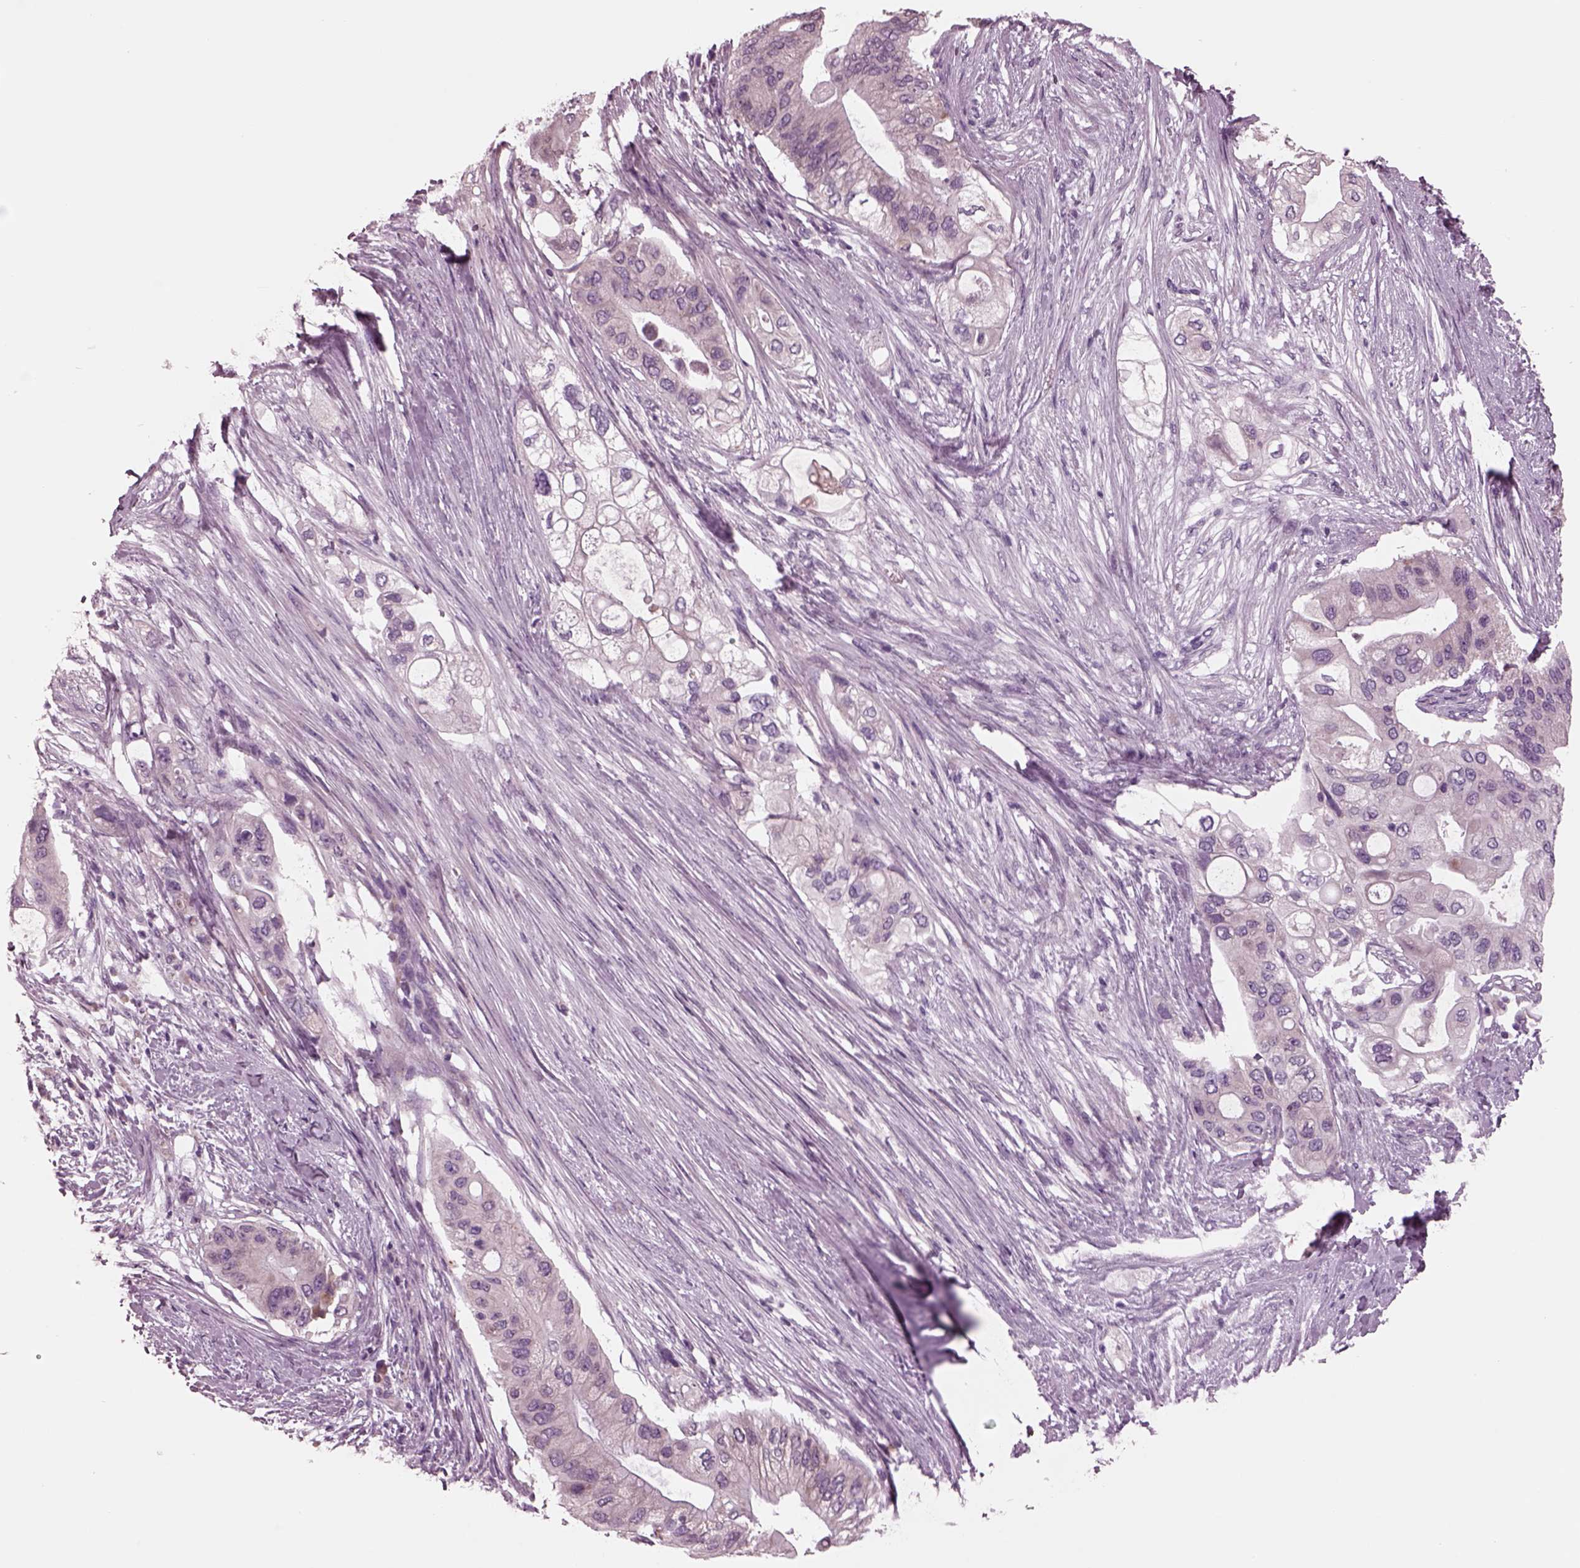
{"staining": {"intensity": "weak", "quantity": "25%-75%", "location": "cytoplasmic/membranous"}, "tissue": "pancreatic cancer", "cell_type": "Tumor cells", "image_type": "cancer", "snomed": [{"axis": "morphology", "description": "Adenocarcinoma, NOS"}, {"axis": "topography", "description": "Pancreas"}], "caption": "Tumor cells reveal low levels of weak cytoplasmic/membranous staining in approximately 25%-75% of cells in adenocarcinoma (pancreatic).", "gene": "AP4M1", "patient": {"sex": "female", "age": 72}}